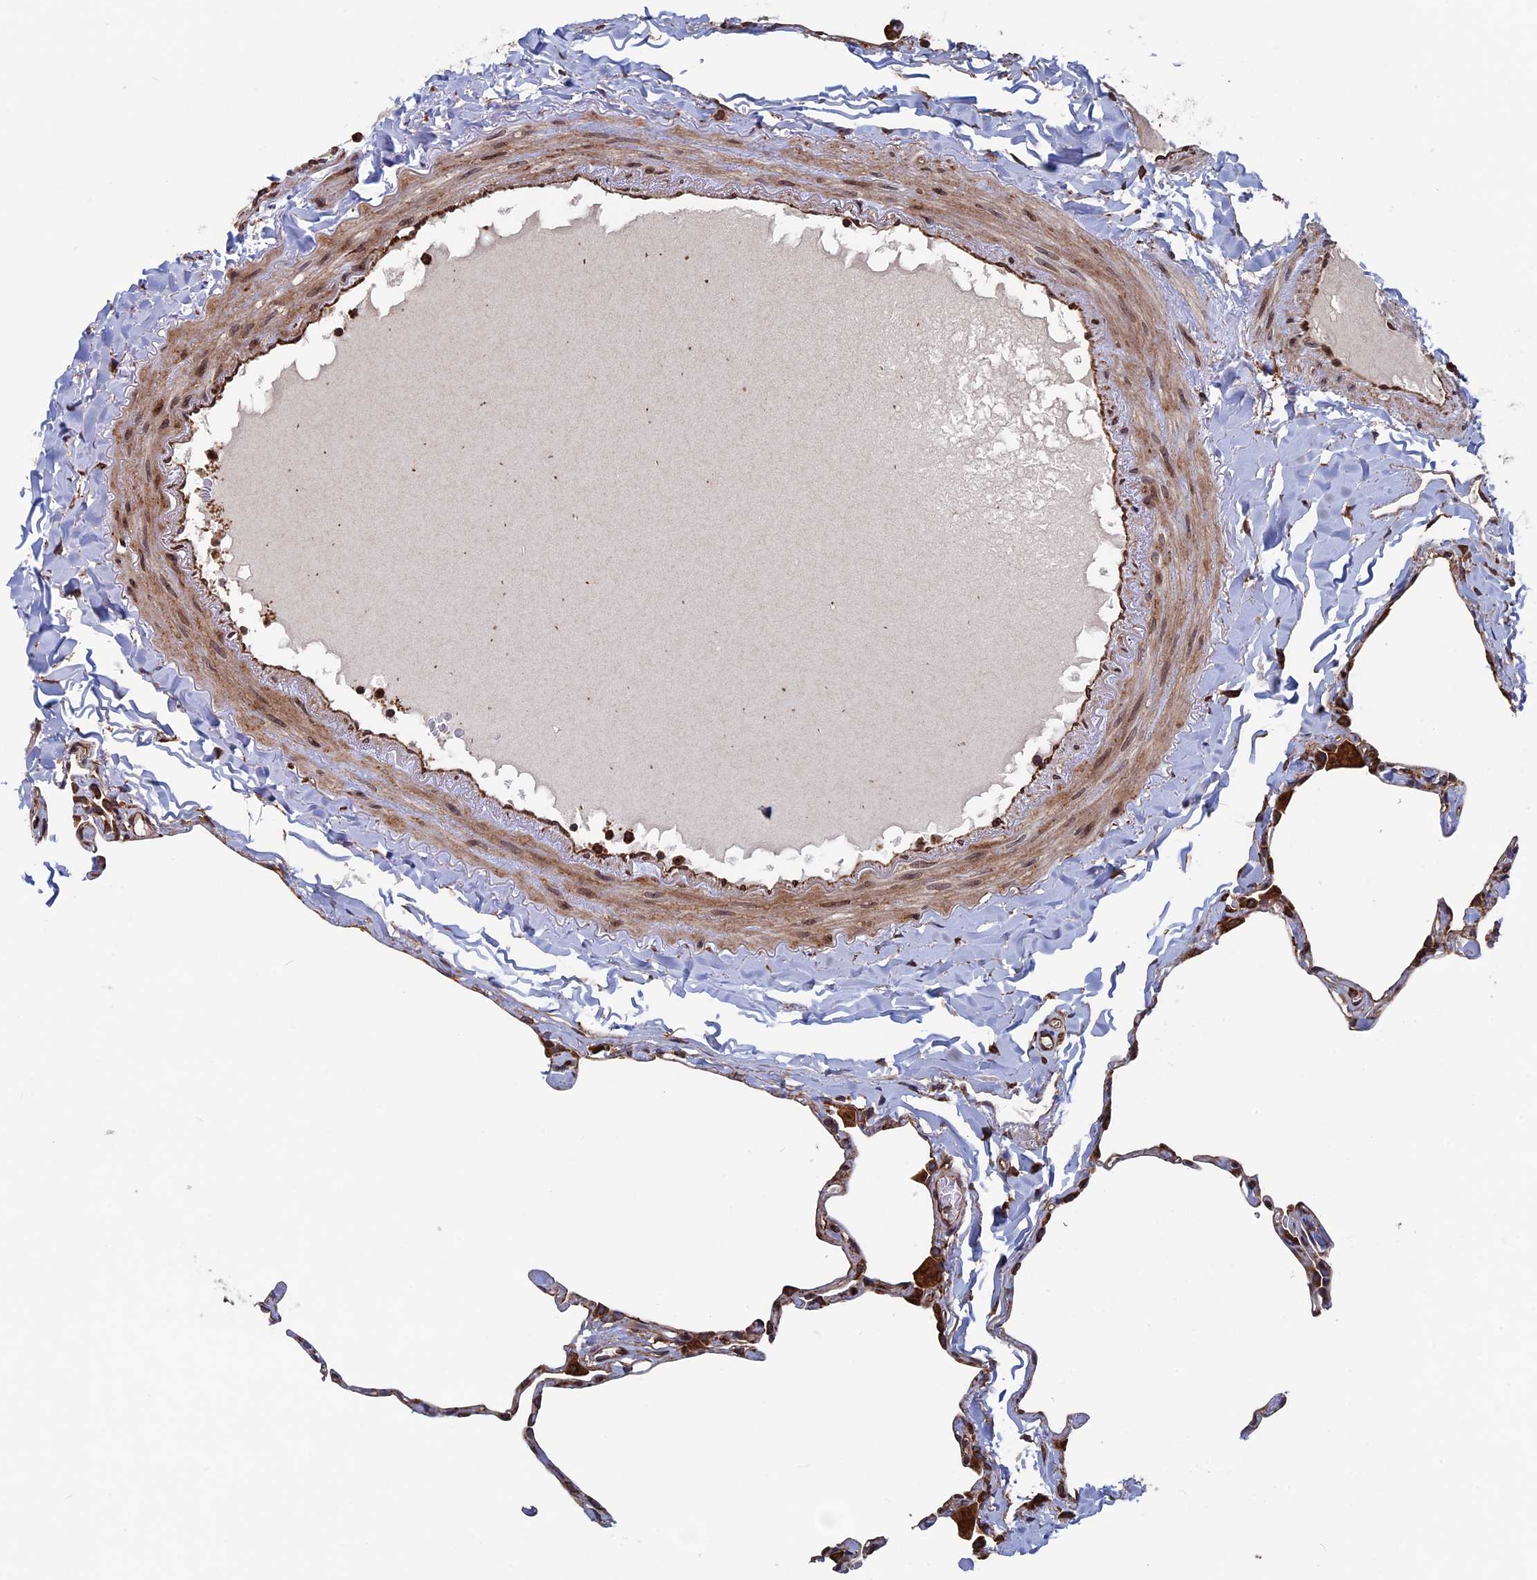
{"staining": {"intensity": "moderate", "quantity": ">75%", "location": "cytoplasmic/membranous"}, "tissue": "lung", "cell_type": "Alveolar cells", "image_type": "normal", "snomed": [{"axis": "morphology", "description": "Normal tissue, NOS"}, {"axis": "topography", "description": "Lung"}], "caption": "Immunohistochemical staining of benign human lung demonstrates moderate cytoplasmic/membranous protein staining in approximately >75% of alveolar cells.", "gene": "RPUSD1", "patient": {"sex": "male", "age": 65}}